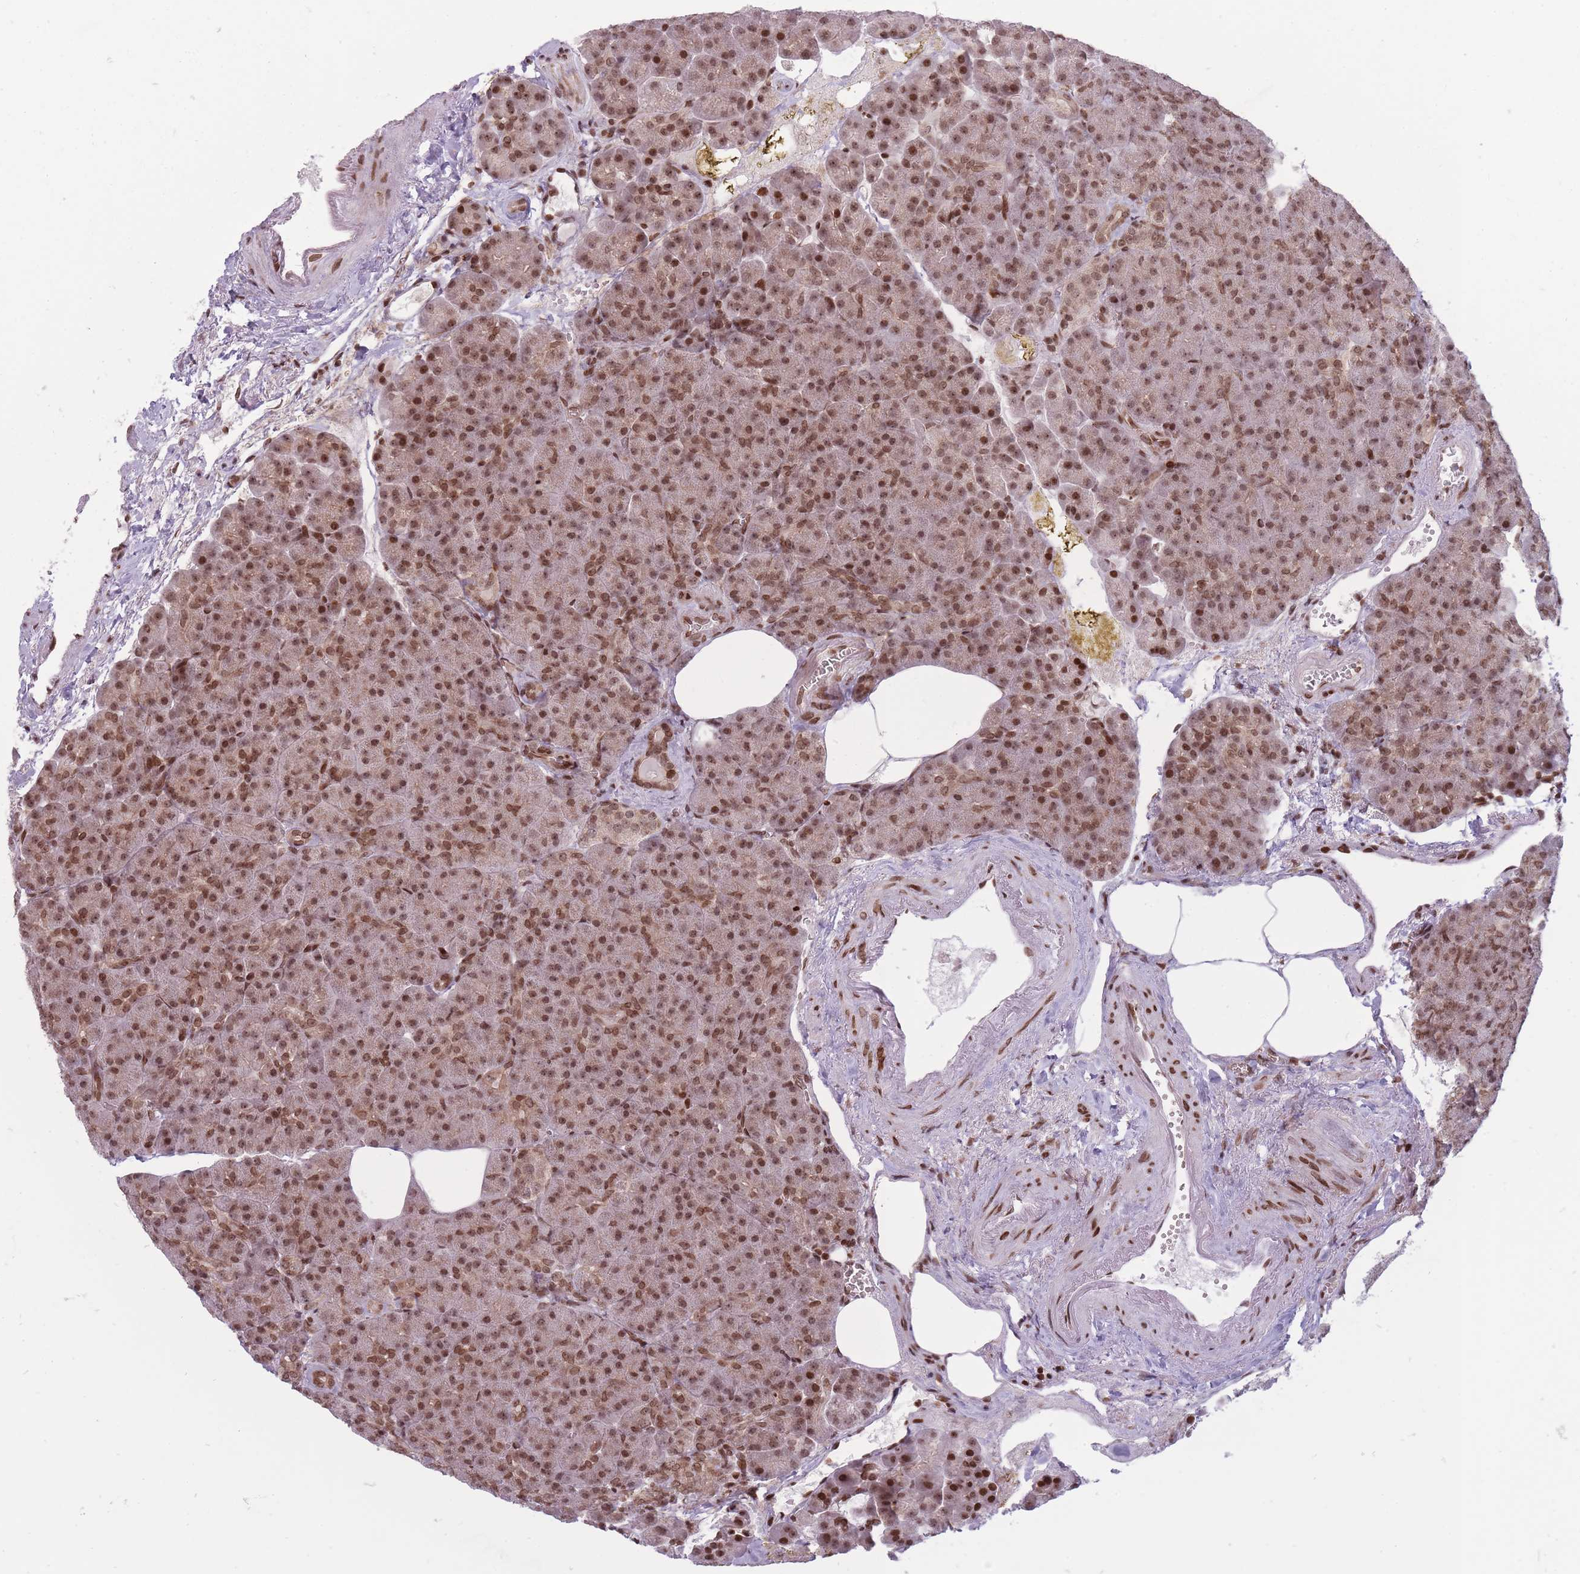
{"staining": {"intensity": "moderate", "quantity": ">75%", "location": "nuclear"}, "tissue": "pancreas", "cell_type": "Exocrine glandular cells", "image_type": "normal", "snomed": [{"axis": "morphology", "description": "Normal tissue, NOS"}, {"axis": "topography", "description": "Pancreas"}], "caption": "Immunohistochemical staining of normal human pancreas shows medium levels of moderate nuclear positivity in about >75% of exocrine glandular cells.", "gene": "TMC6", "patient": {"sex": "female", "age": 74}}